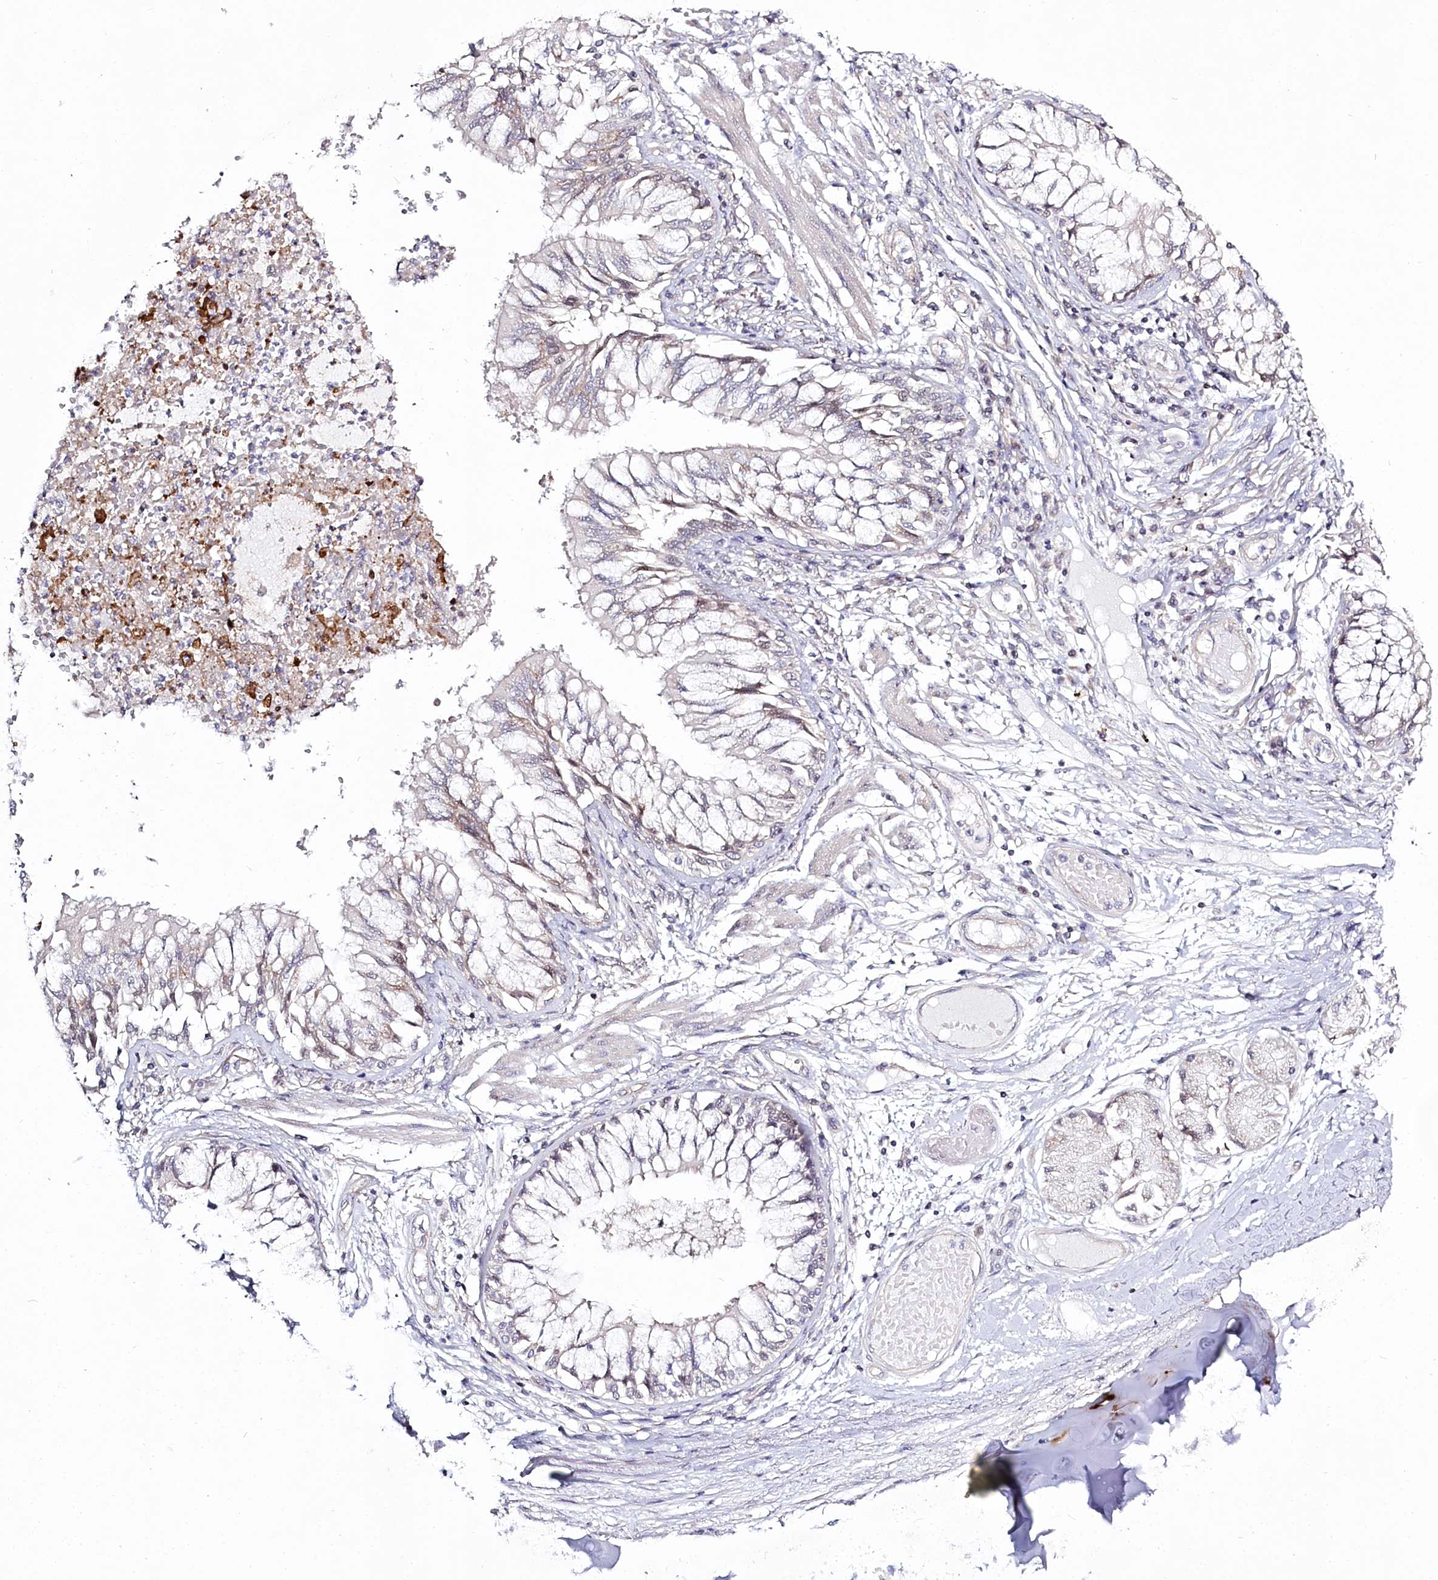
{"staining": {"intensity": "negative", "quantity": "none", "location": "none"}, "tissue": "bronchus", "cell_type": "Respiratory epithelial cells", "image_type": "normal", "snomed": [{"axis": "morphology", "description": "Normal tissue, NOS"}, {"axis": "topography", "description": "Cartilage tissue"}, {"axis": "topography", "description": "Bronchus"}, {"axis": "topography", "description": "Lung"}], "caption": "Respiratory epithelial cells show no significant staining in benign bronchus. The staining is performed using DAB (3,3'-diaminobenzidine) brown chromogen with nuclei counter-stained in using hematoxylin.", "gene": "SPINK13", "patient": {"sex": "female", "age": 49}}